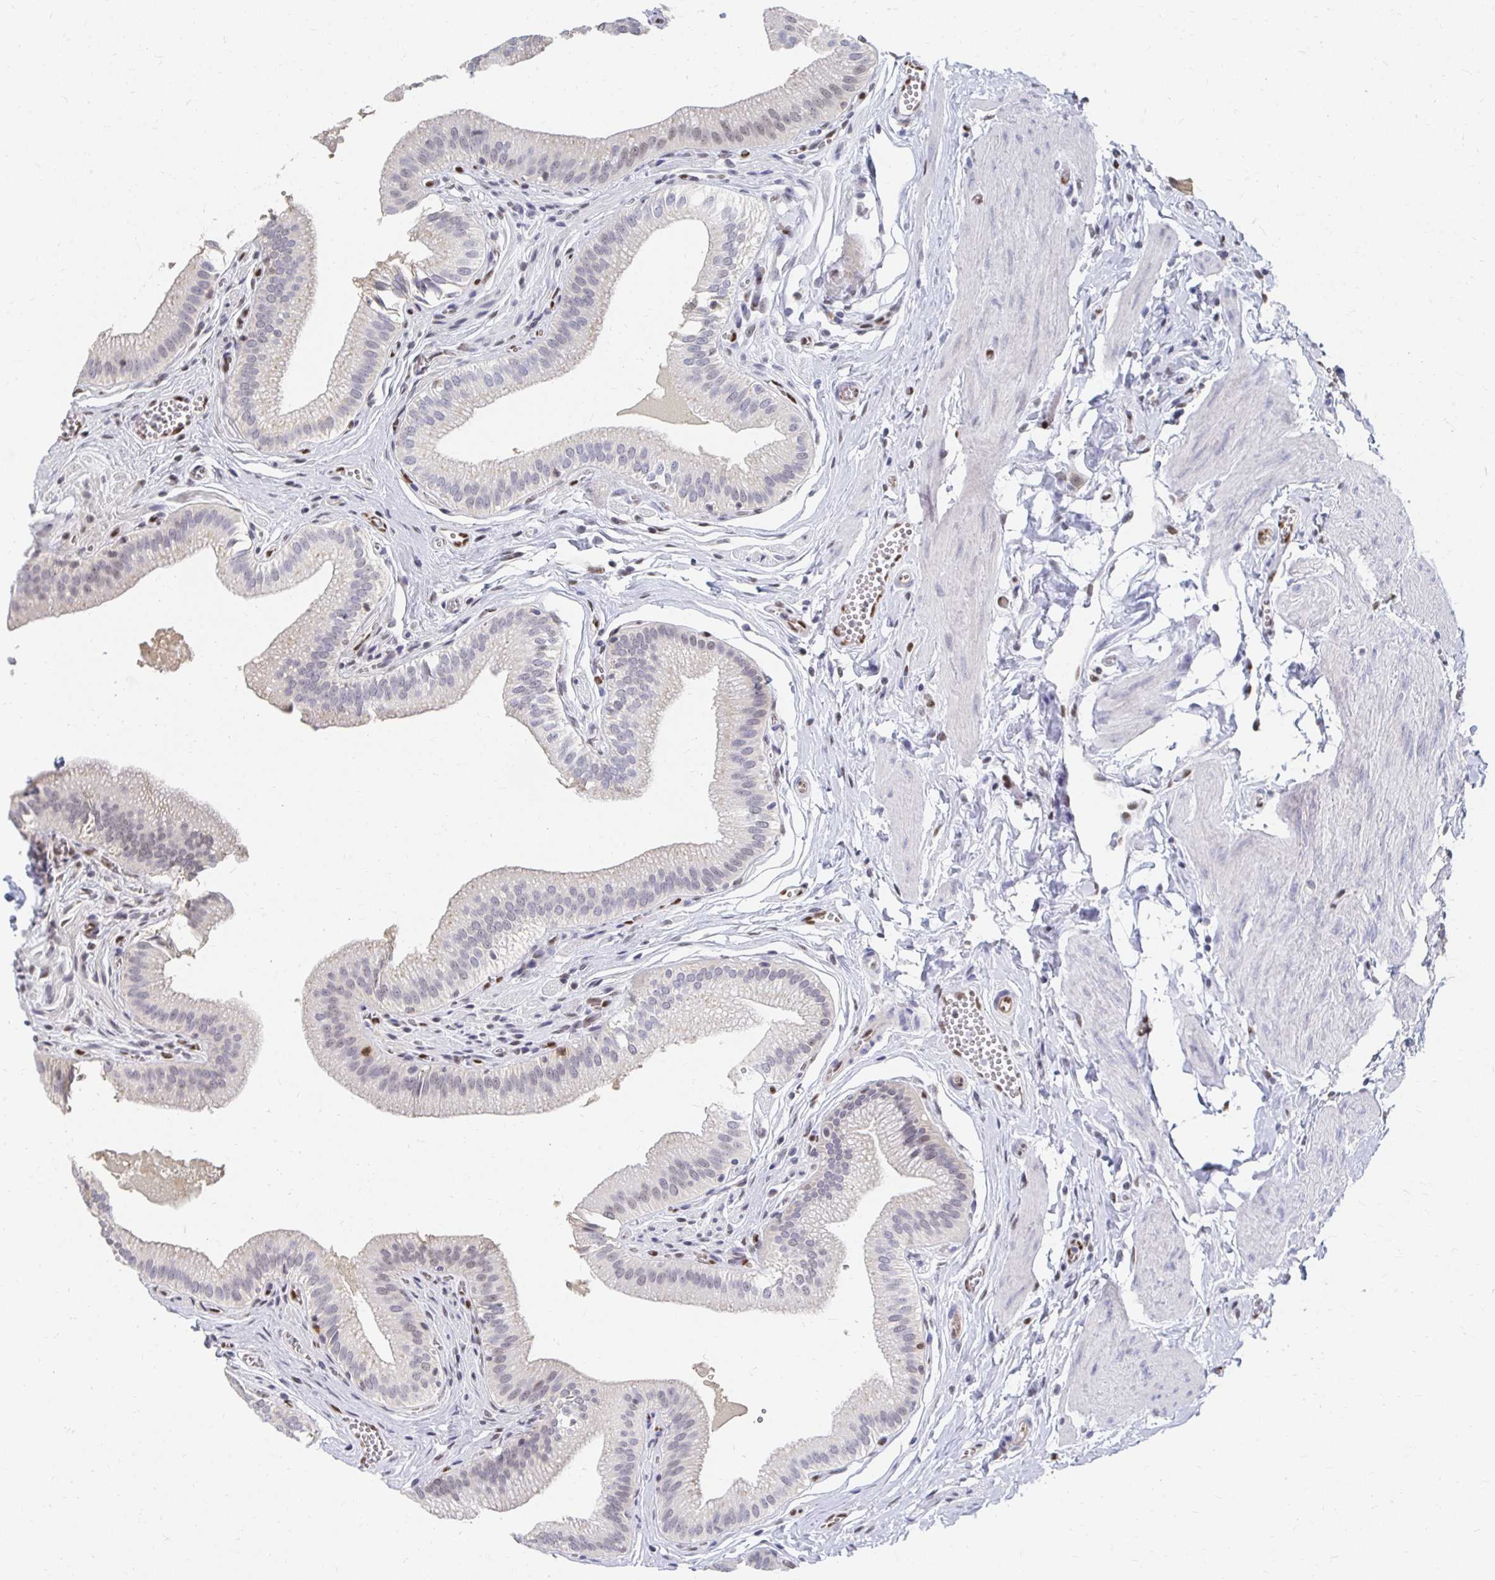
{"staining": {"intensity": "moderate", "quantity": "<25%", "location": "nuclear"}, "tissue": "gallbladder", "cell_type": "Glandular cells", "image_type": "normal", "snomed": [{"axis": "morphology", "description": "Normal tissue, NOS"}, {"axis": "topography", "description": "Gallbladder"}, {"axis": "topography", "description": "Peripheral nerve tissue"}], "caption": "Immunohistochemical staining of normal gallbladder shows moderate nuclear protein expression in approximately <25% of glandular cells.", "gene": "CLIC3", "patient": {"sex": "male", "age": 17}}